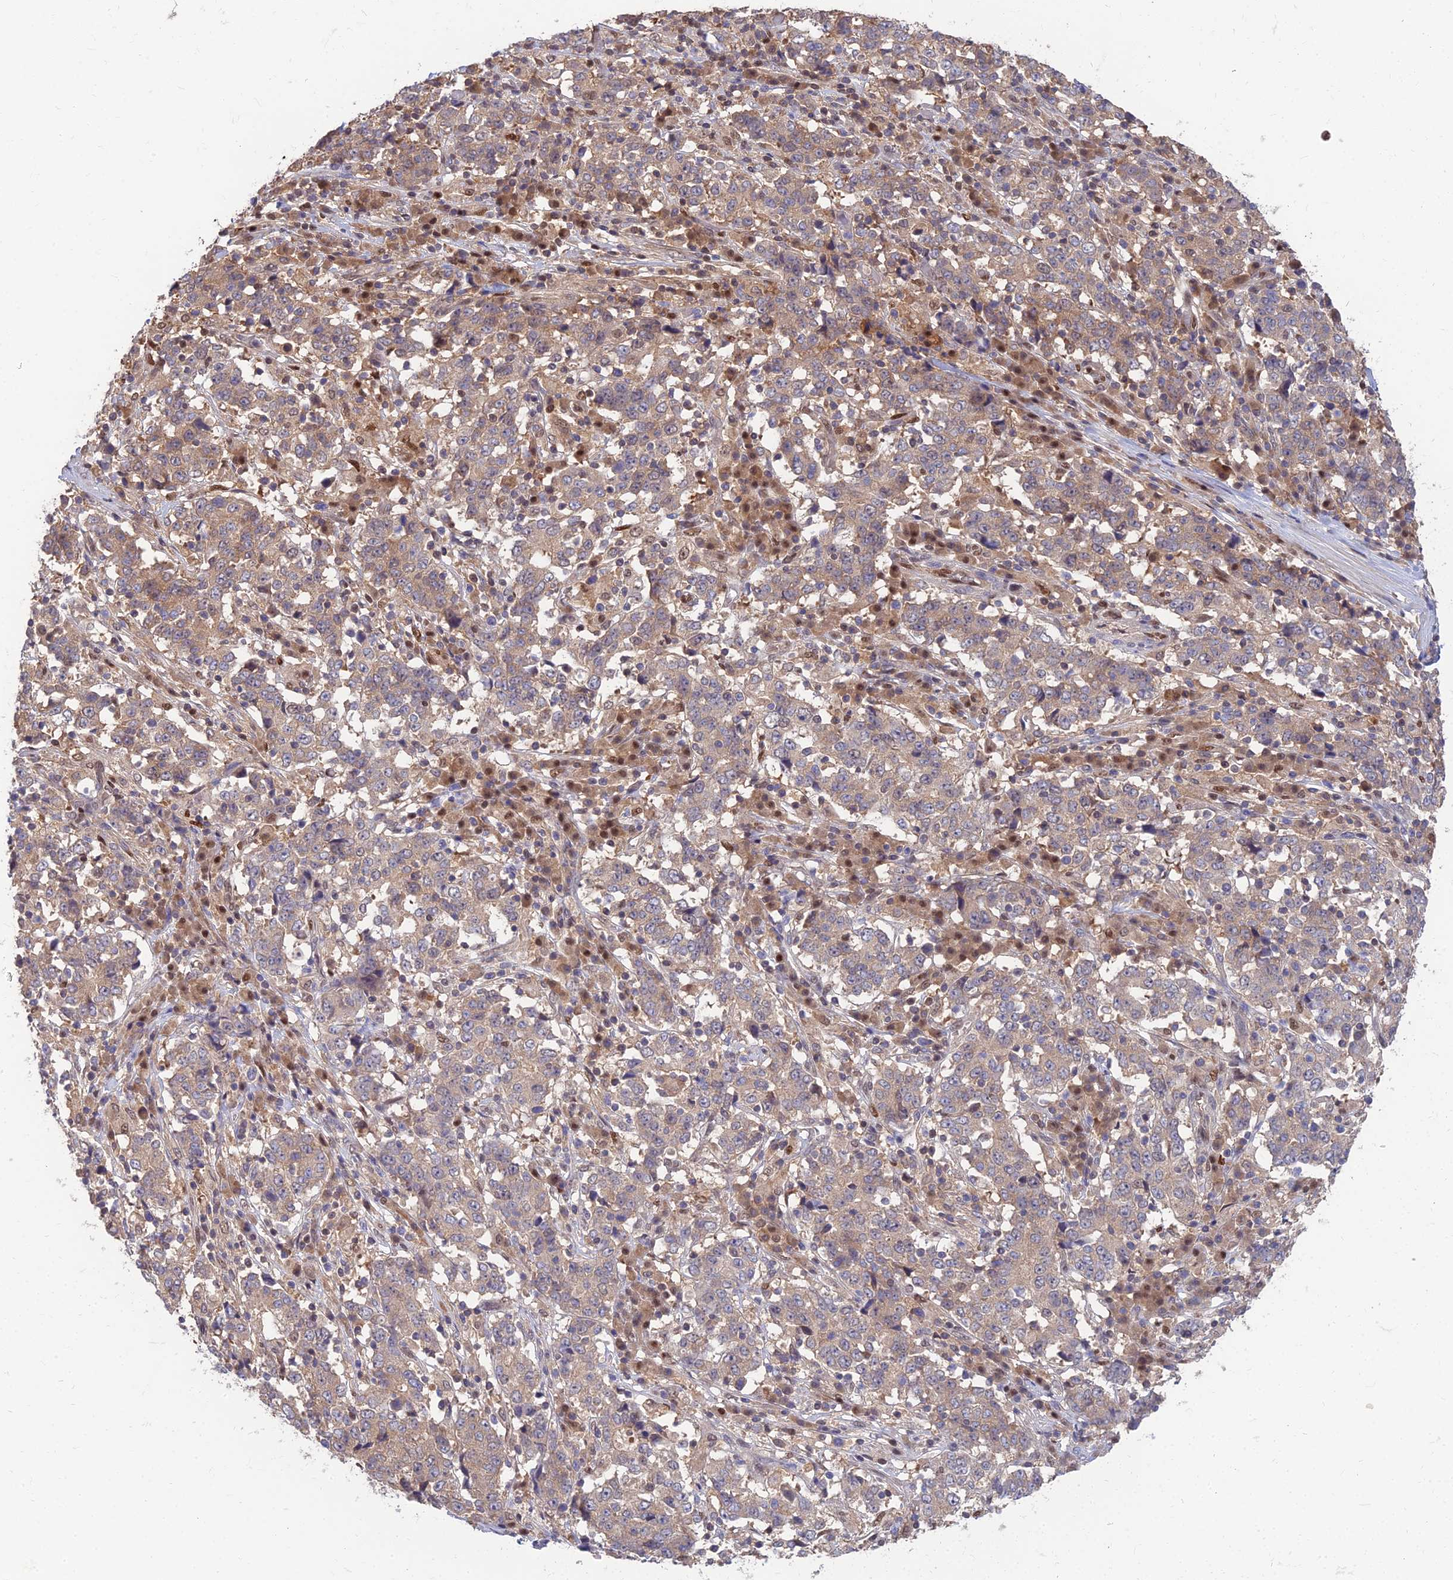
{"staining": {"intensity": "moderate", "quantity": ">75%", "location": "cytoplasmic/membranous"}, "tissue": "stomach cancer", "cell_type": "Tumor cells", "image_type": "cancer", "snomed": [{"axis": "morphology", "description": "Adenocarcinoma, NOS"}, {"axis": "topography", "description": "Stomach"}], "caption": "The micrograph shows staining of adenocarcinoma (stomach), revealing moderate cytoplasmic/membranous protein positivity (brown color) within tumor cells.", "gene": "DNPEP", "patient": {"sex": "male", "age": 59}}